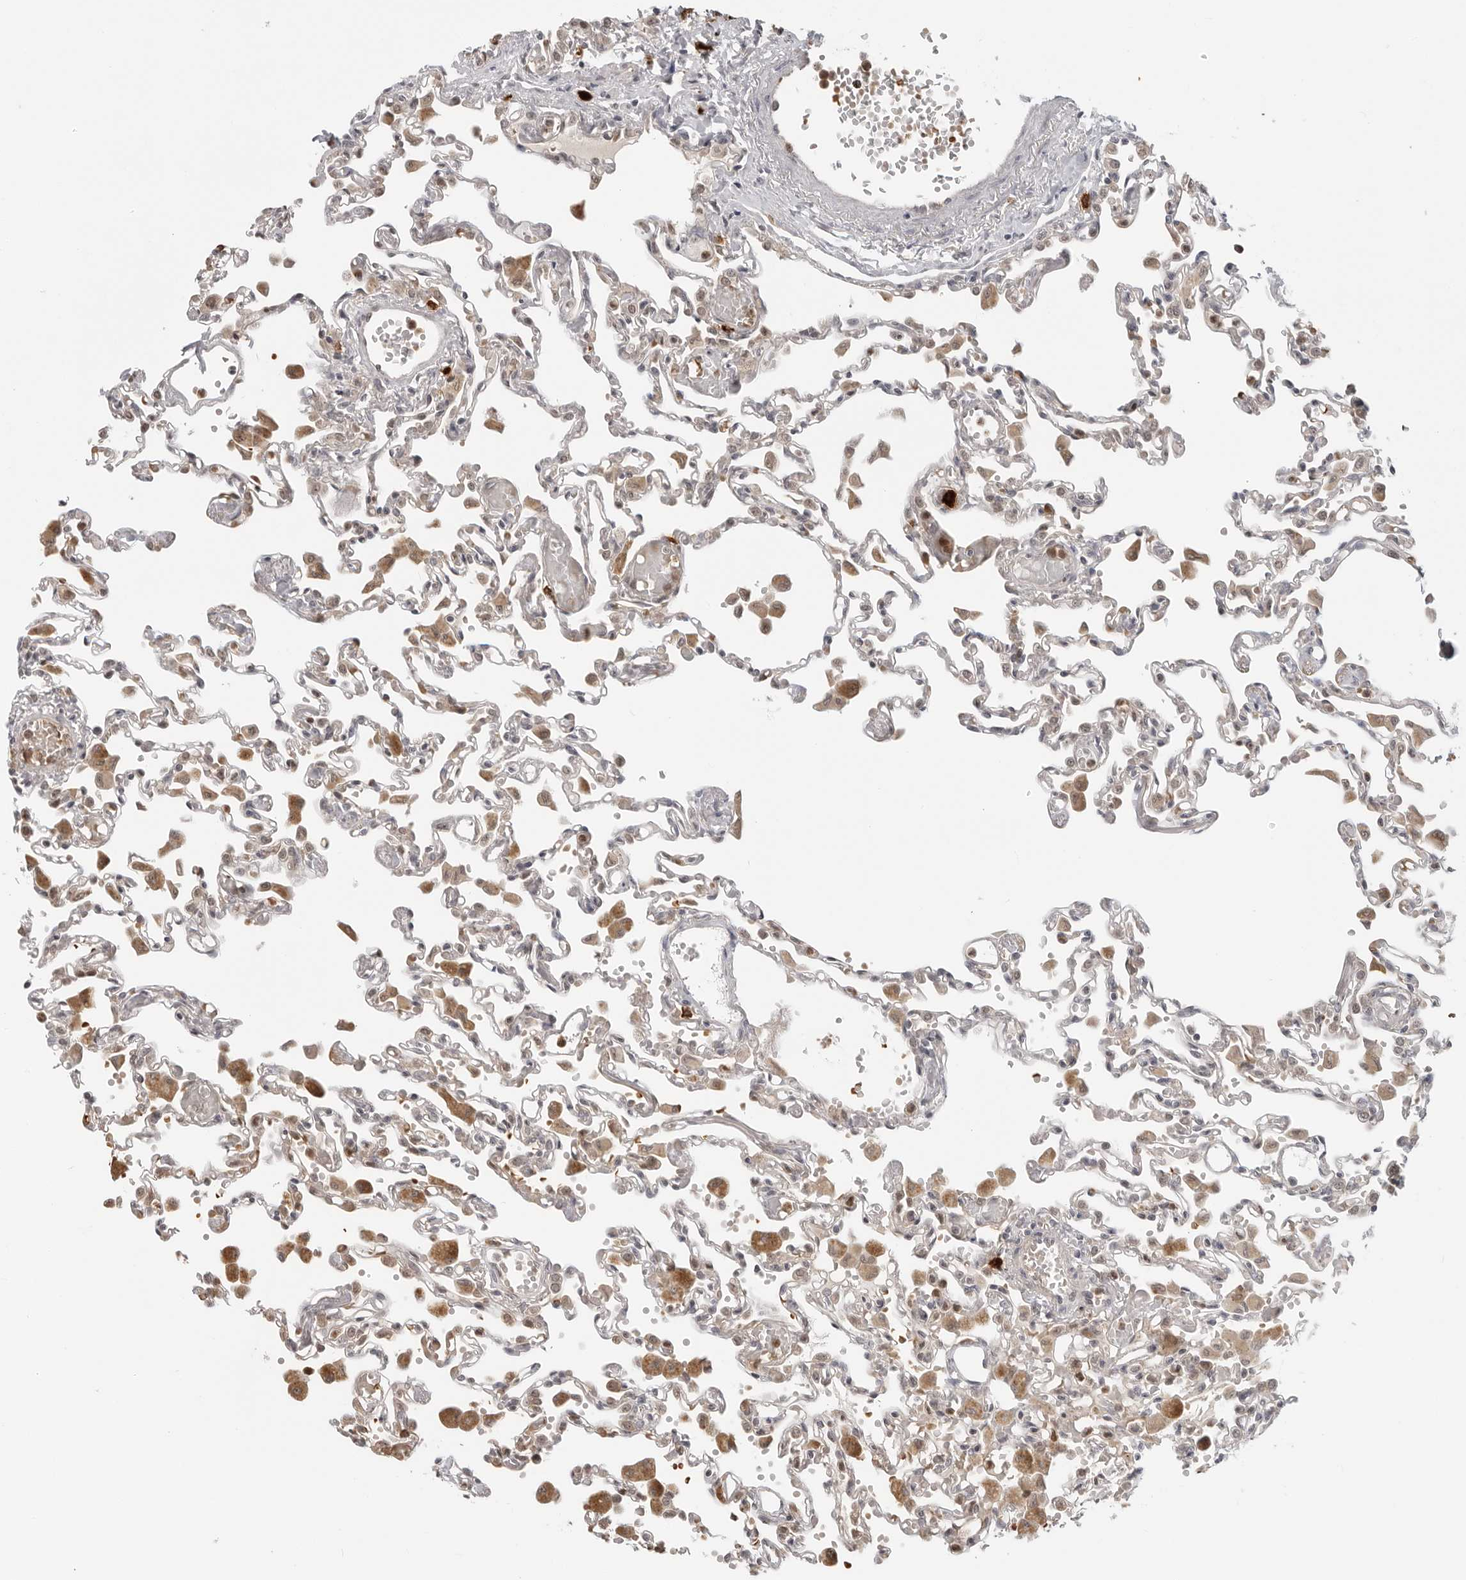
{"staining": {"intensity": "weak", "quantity": "<25%", "location": "cytoplasmic/membranous"}, "tissue": "lung", "cell_type": "Alveolar cells", "image_type": "normal", "snomed": [{"axis": "morphology", "description": "Normal tissue, NOS"}, {"axis": "topography", "description": "Bronchus"}, {"axis": "topography", "description": "Lung"}], "caption": "IHC micrograph of benign lung: human lung stained with DAB shows no significant protein expression in alveolar cells. (DAB (3,3'-diaminobenzidine) immunohistochemistry visualized using brightfield microscopy, high magnification).", "gene": "SUGCT", "patient": {"sex": "female", "age": 49}}